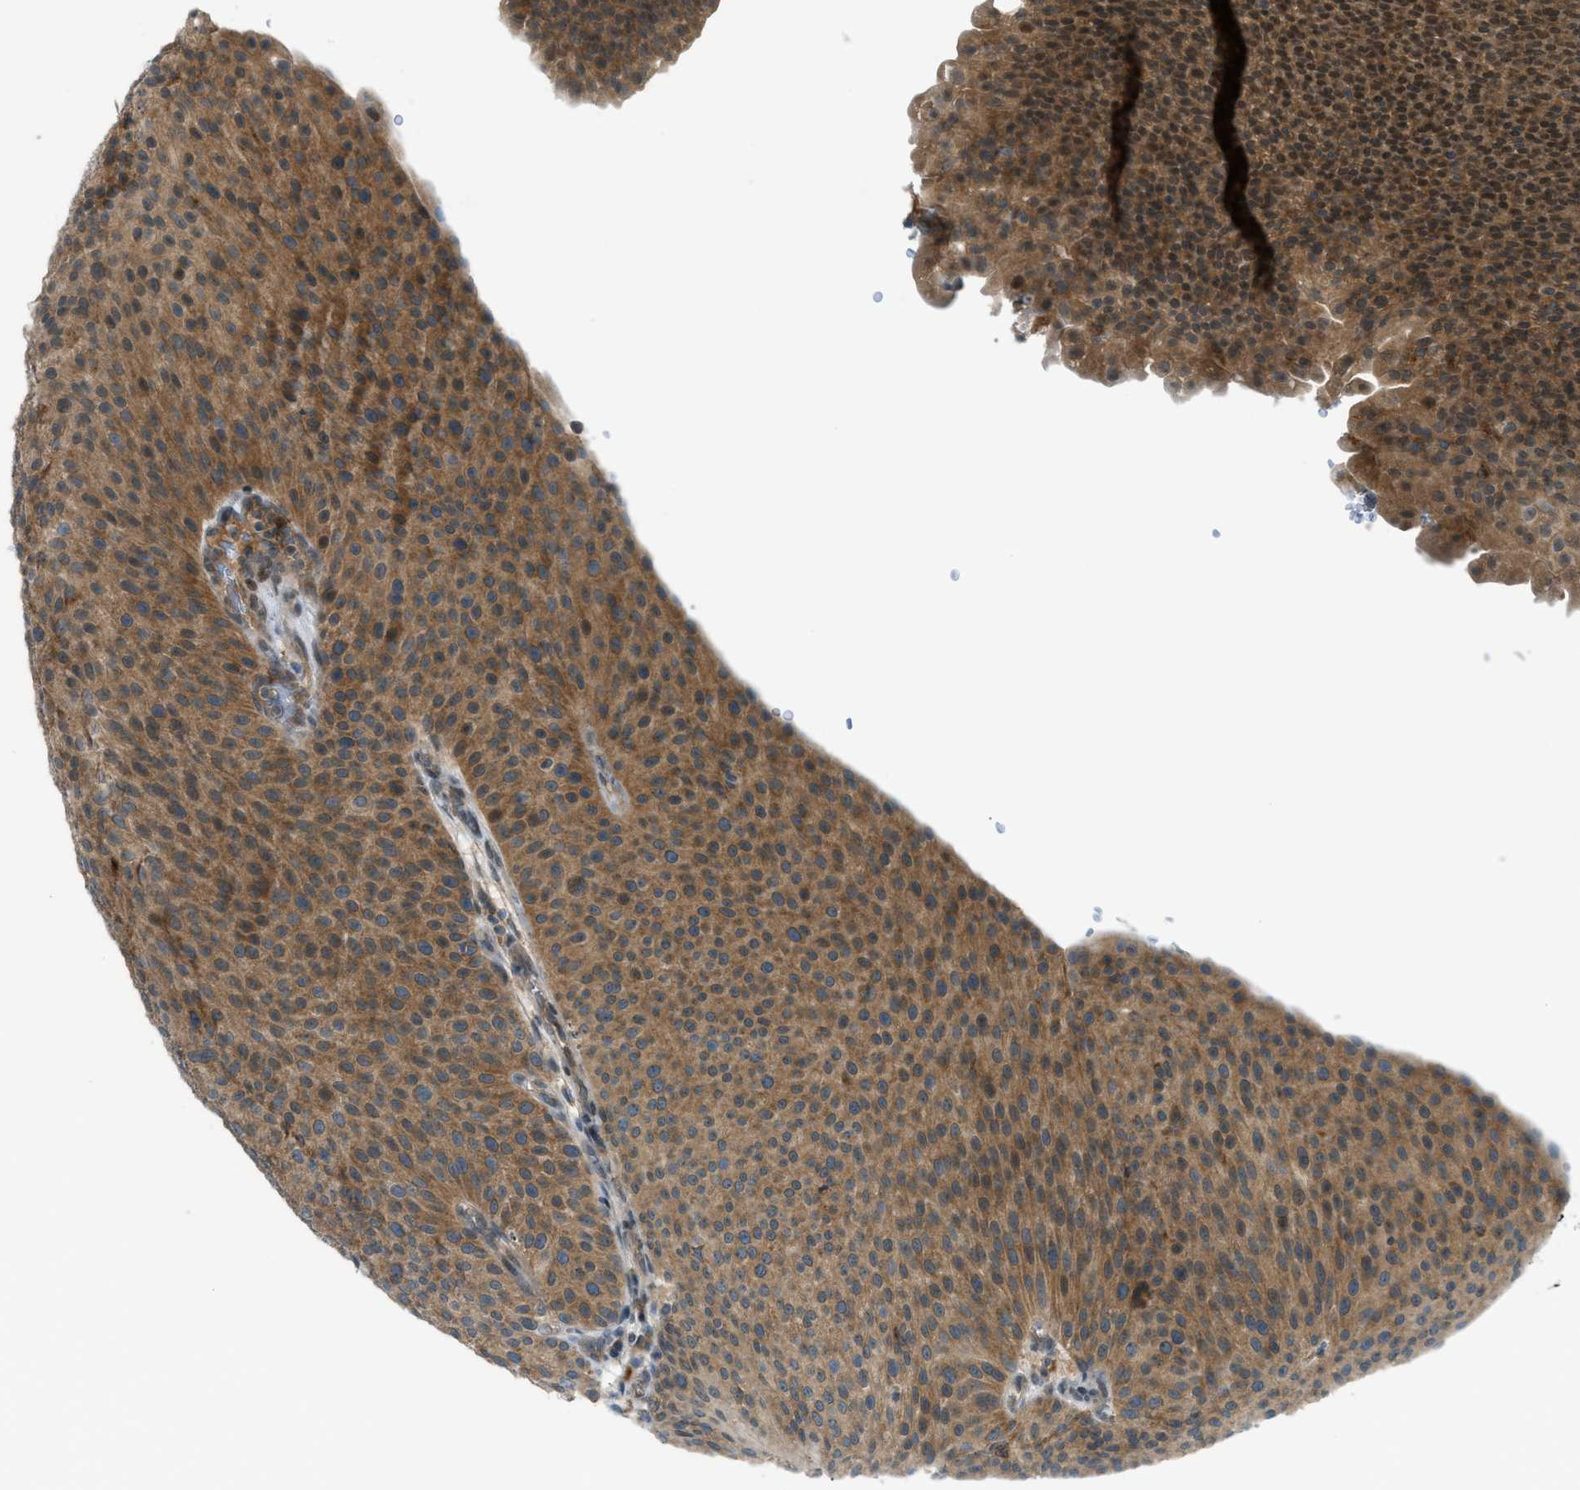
{"staining": {"intensity": "moderate", "quantity": ">75%", "location": "cytoplasmic/membranous,nuclear"}, "tissue": "urothelial cancer", "cell_type": "Tumor cells", "image_type": "cancer", "snomed": [{"axis": "morphology", "description": "Urothelial carcinoma, Low grade"}, {"axis": "topography", "description": "Smooth muscle"}, {"axis": "topography", "description": "Urinary bladder"}], "caption": "DAB (3,3'-diaminobenzidine) immunohistochemical staining of low-grade urothelial carcinoma displays moderate cytoplasmic/membranous and nuclear protein expression in approximately >75% of tumor cells.", "gene": "DYRK1A", "patient": {"sex": "male", "age": 60}}